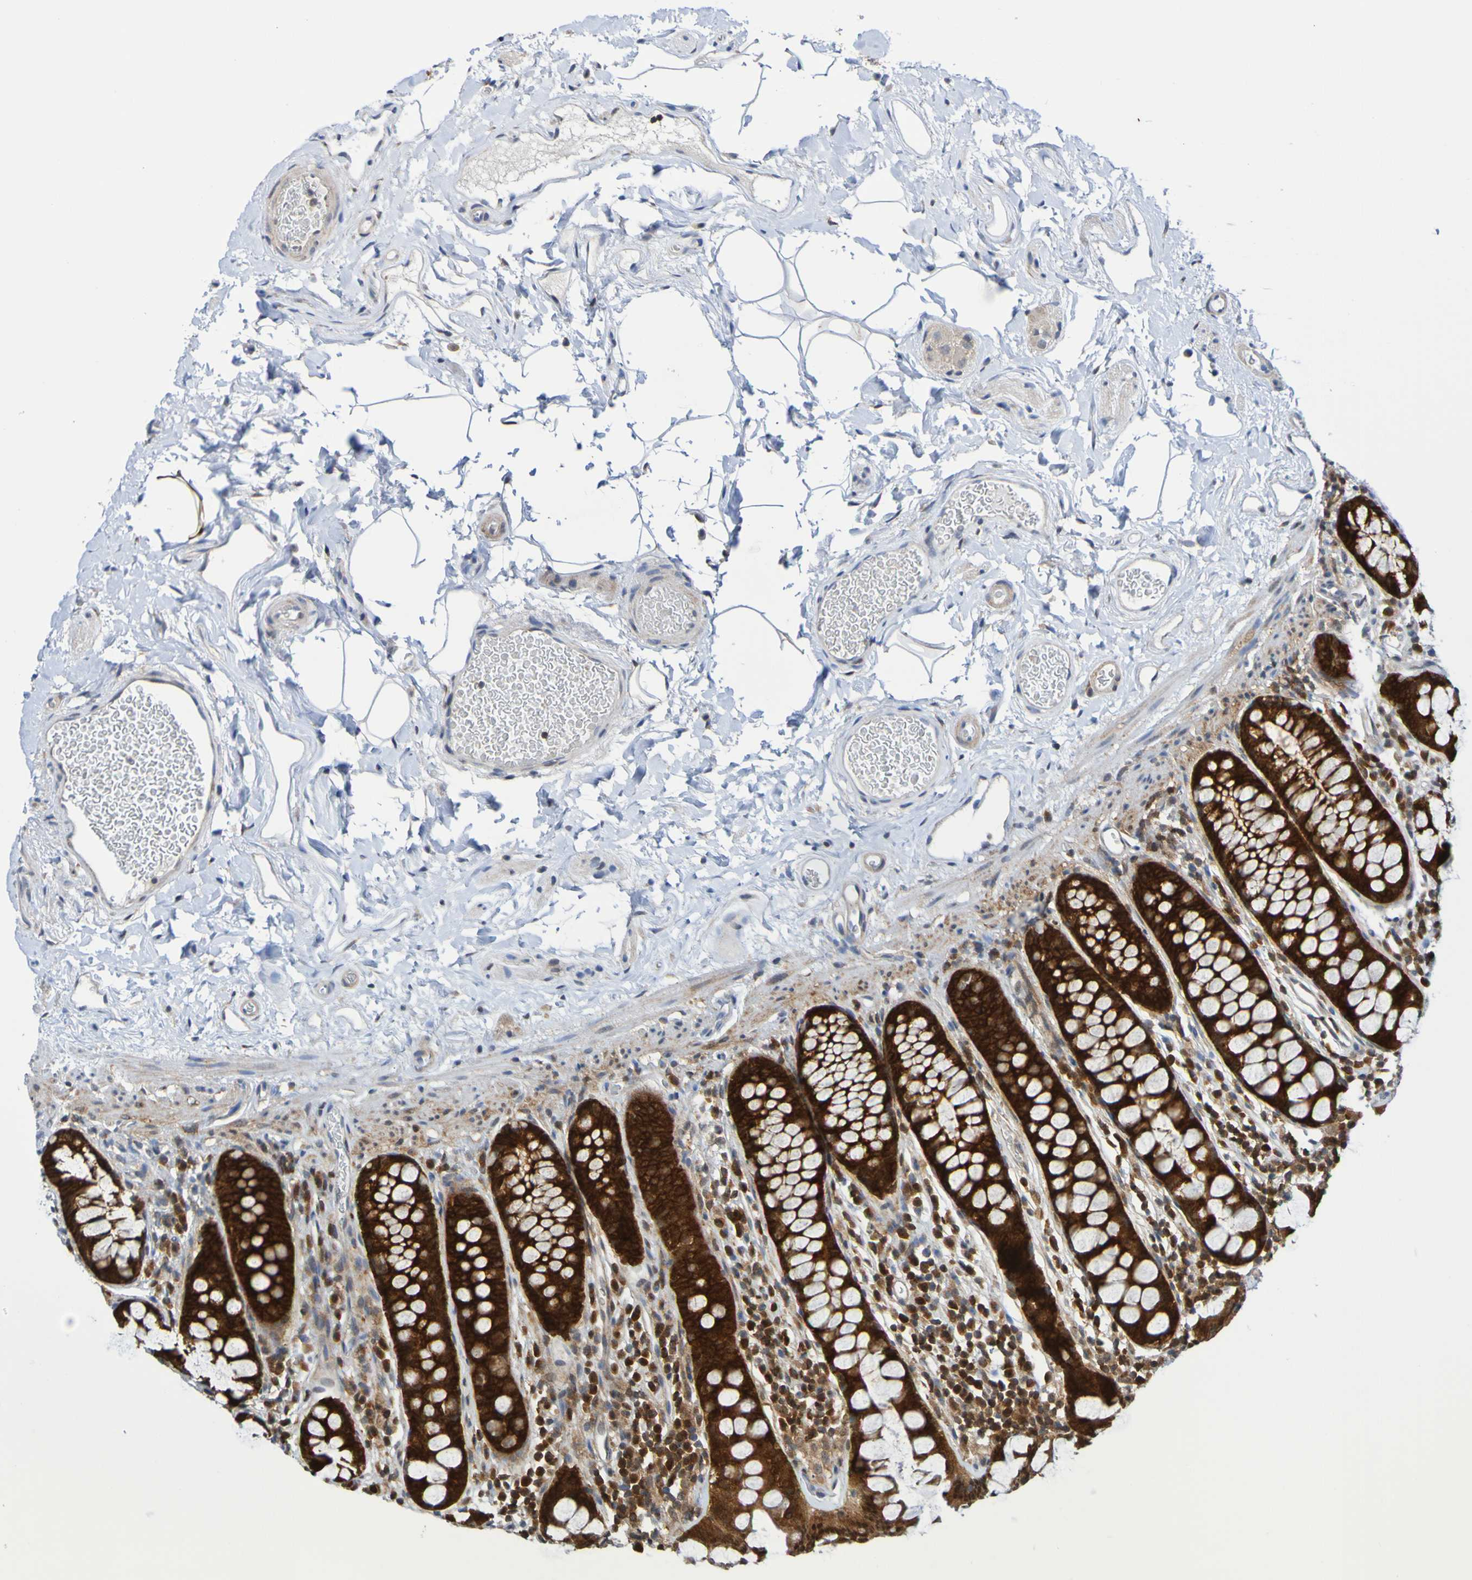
{"staining": {"intensity": "weak", "quantity": ">75%", "location": "cytoplasmic/membranous"}, "tissue": "colon", "cell_type": "Endothelial cells", "image_type": "normal", "snomed": [{"axis": "morphology", "description": "Normal tissue, NOS"}, {"axis": "topography", "description": "Colon"}], "caption": "An image showing weak cytoplasmic/membranous expression in about >75% of endothelial cells in normal colon, as visualized by brown immunohistochemical staining.", "gene": "ATIC", "patient": {"sex": "female", "age": 80}}